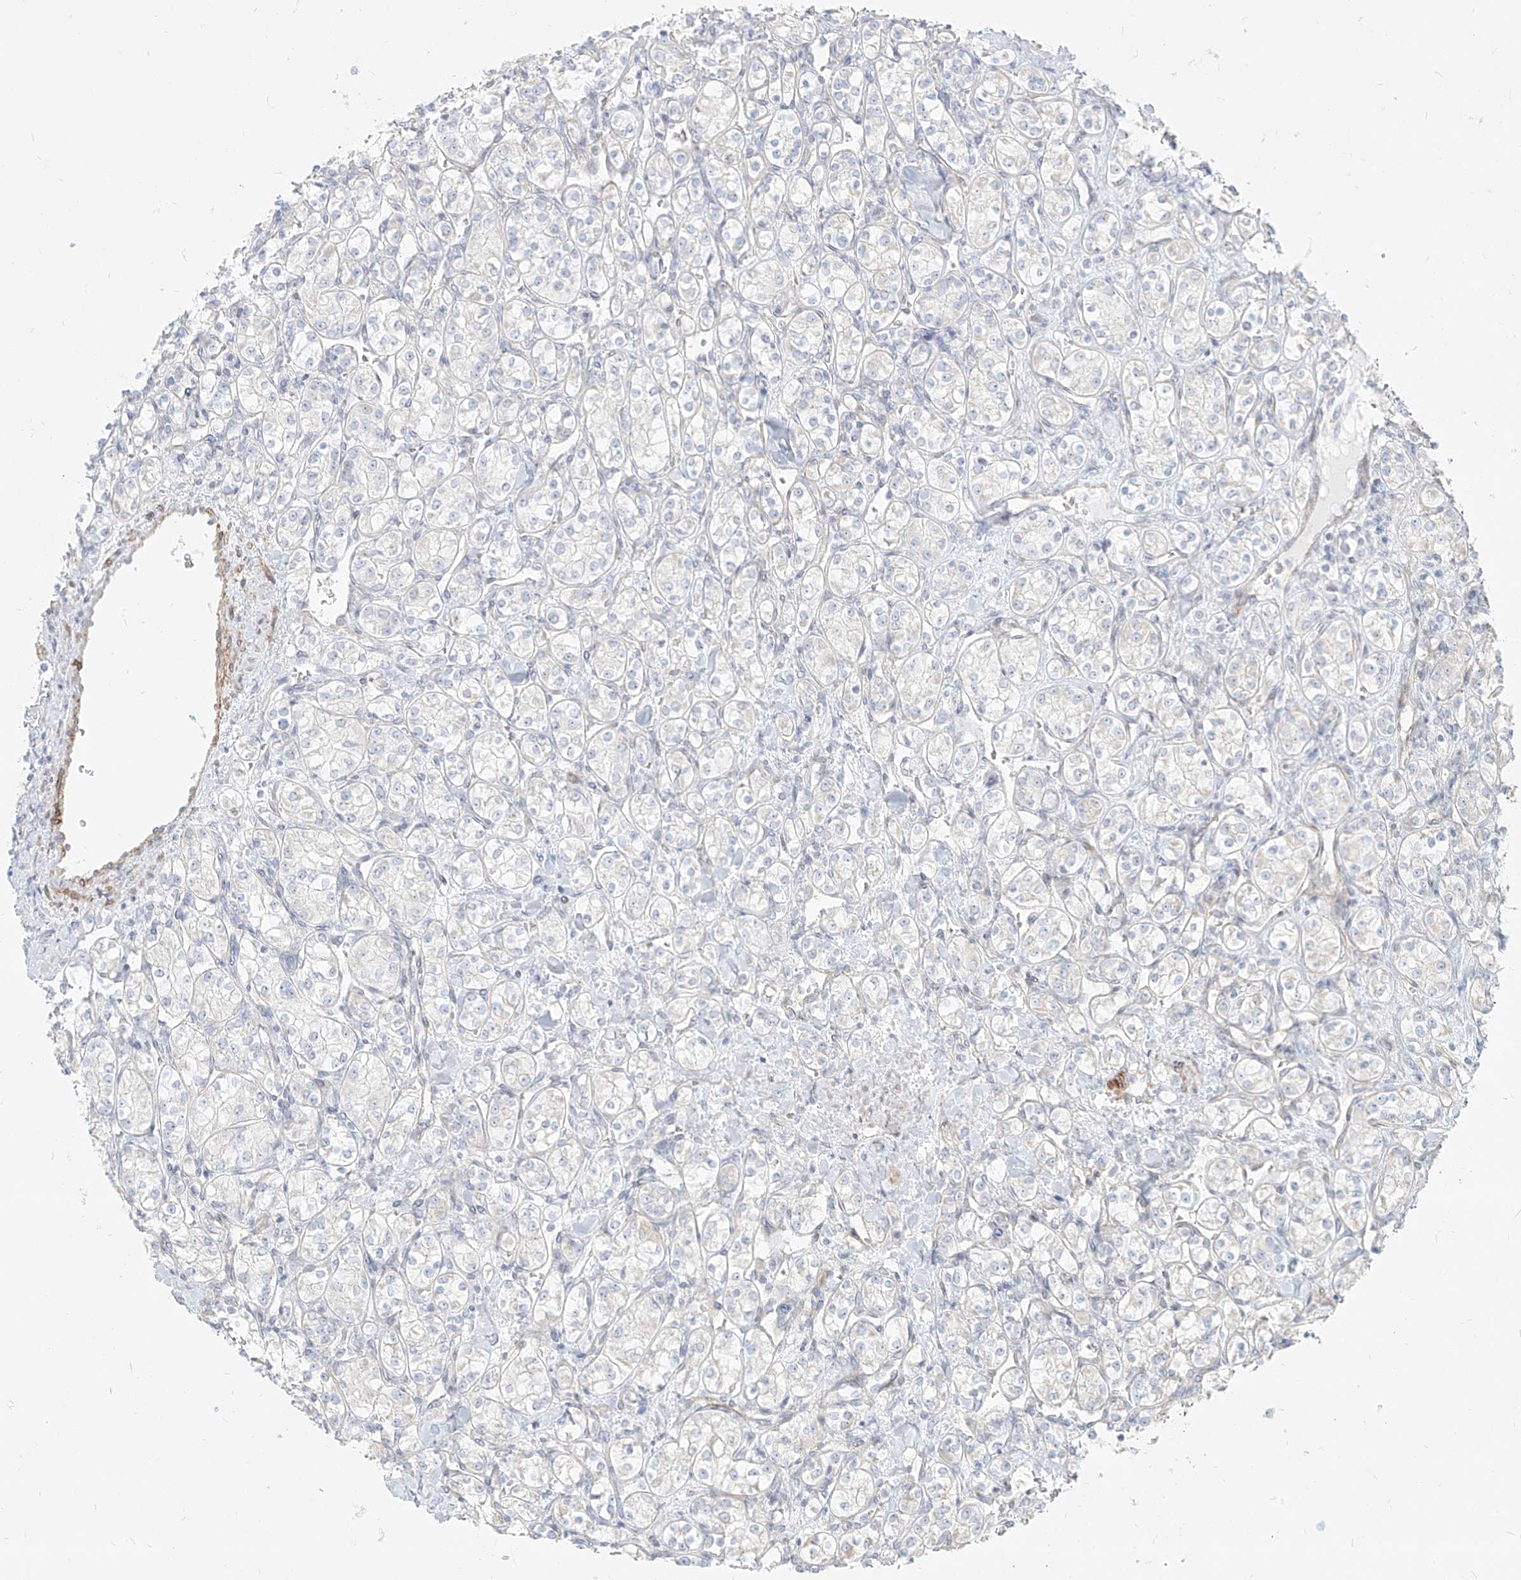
{"staining": {"intensity": "negative", "quantity": "none", "location": "none"}, "tissue": "renal cancer", "cell_type": "Tumor cells", "image_type": "cancer", "snomed": [{"axis": "morphology", "description": "Adenocarcinoma, NOS"}, {"axis": "topography", "description": "Kidney"}], "caption": "Immunohistochemistry (IHC) photomicrograph of neoplastic tissue: human adenocarcinoma (renal) stained with DAB (3,3'-diaminobenzidine) exhibits no significant protein staining in tumor cells. Brightfield microscopy of immunohistochemistry (IHC) stained with DAB (brown) and hematoxylin (blue), captured at high magnification.", "gene": "ITPKB", "patient": {"sex": "male", "age": 77}}